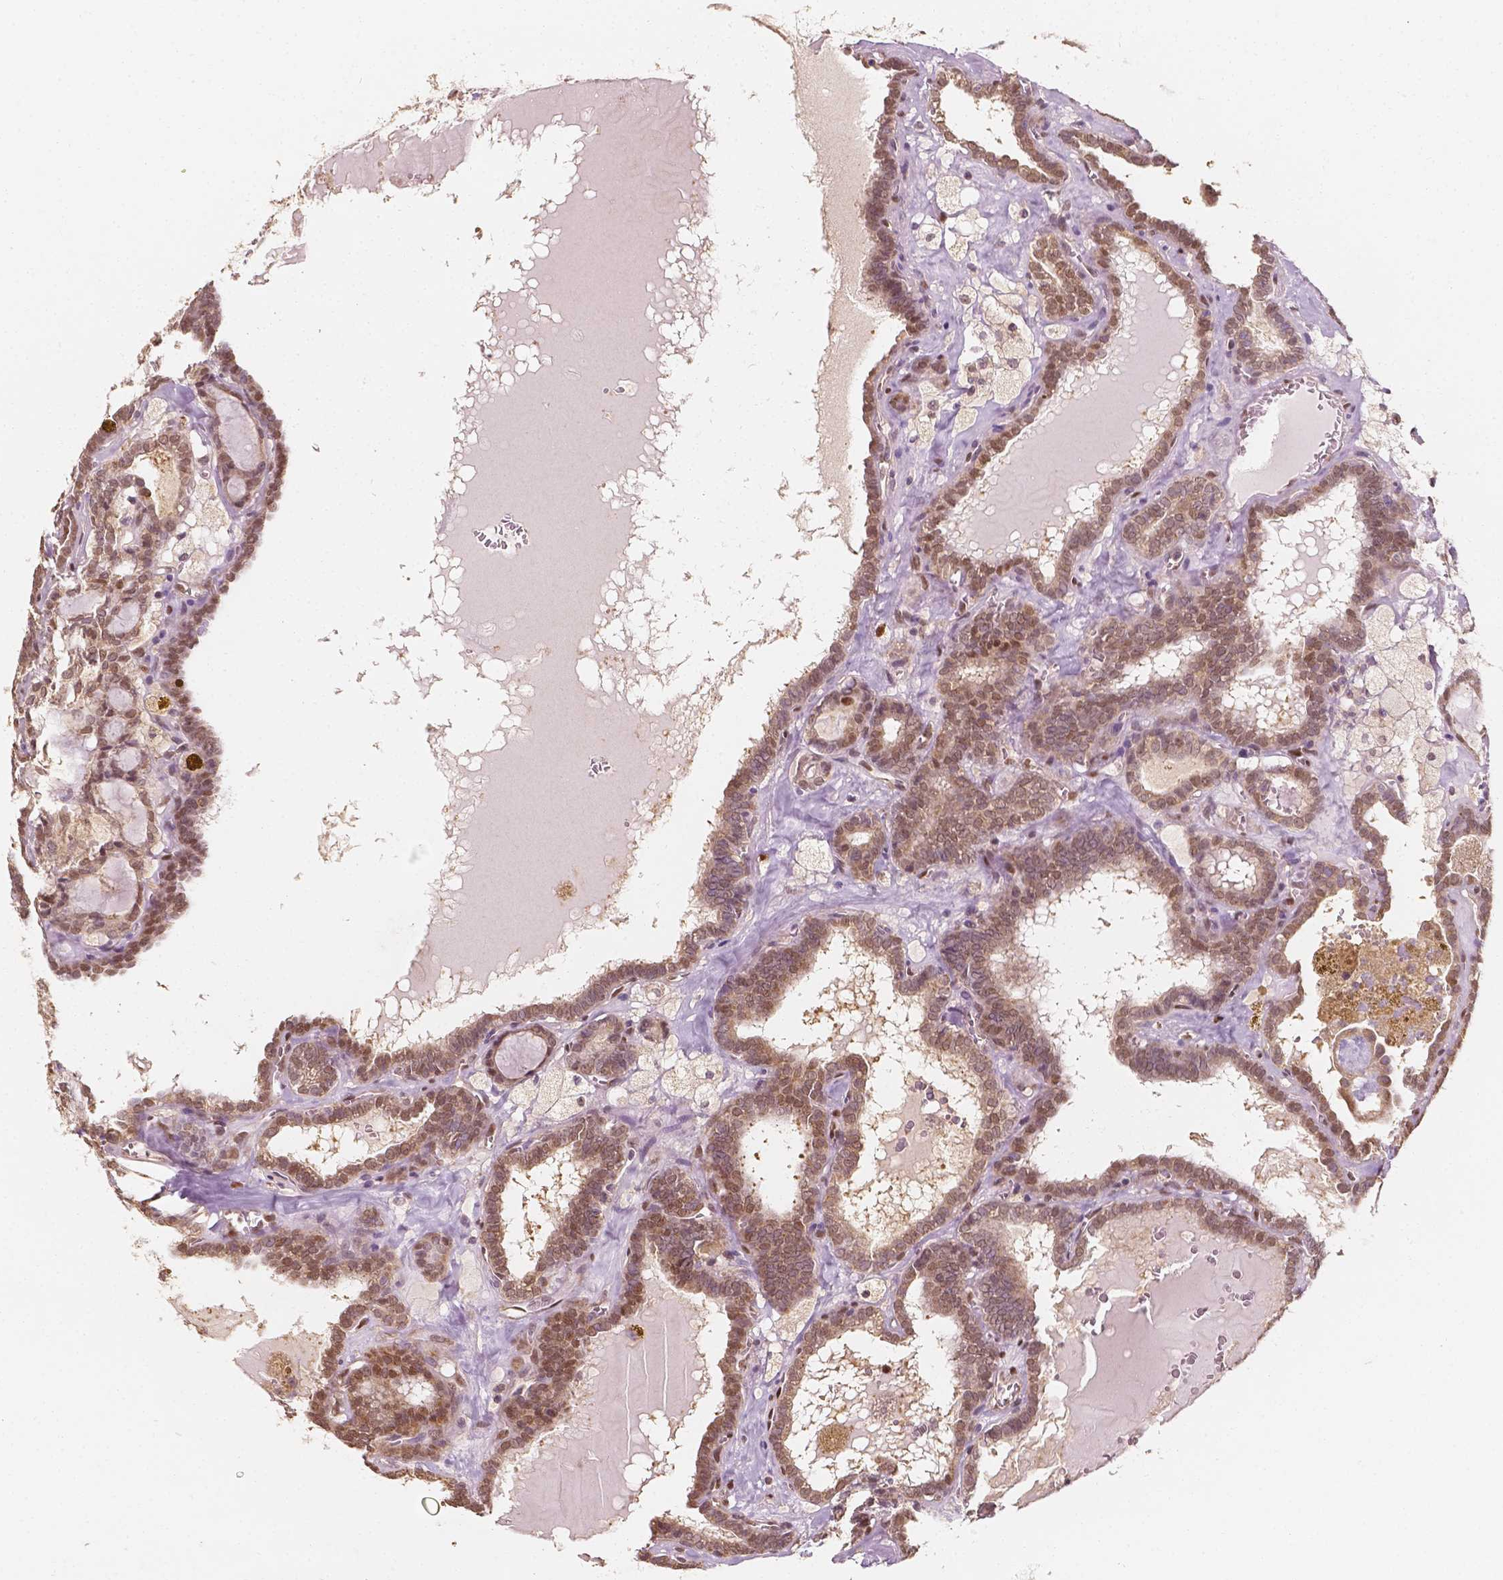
{"staining": {"intensity": "moderate", "quantity": ">75%", "location": "nuclear"}, "tissue": "thyroid cancer", "cell_type": "Tumor cells", "image_type": "cancer", "snomed": [{"axis": "morphology", "description": "Papillary adenocarcinoma, NOS"}, {"axis": "topography", "description": "Thyroid gland"}], "caption": "A brown stain shows moderate nuclear expression of a protein in human thyroid papillary adenocarcinoma tumor cells.", "gene": "TBC1D17", "patient": {"sex": "female", "age": 39}}